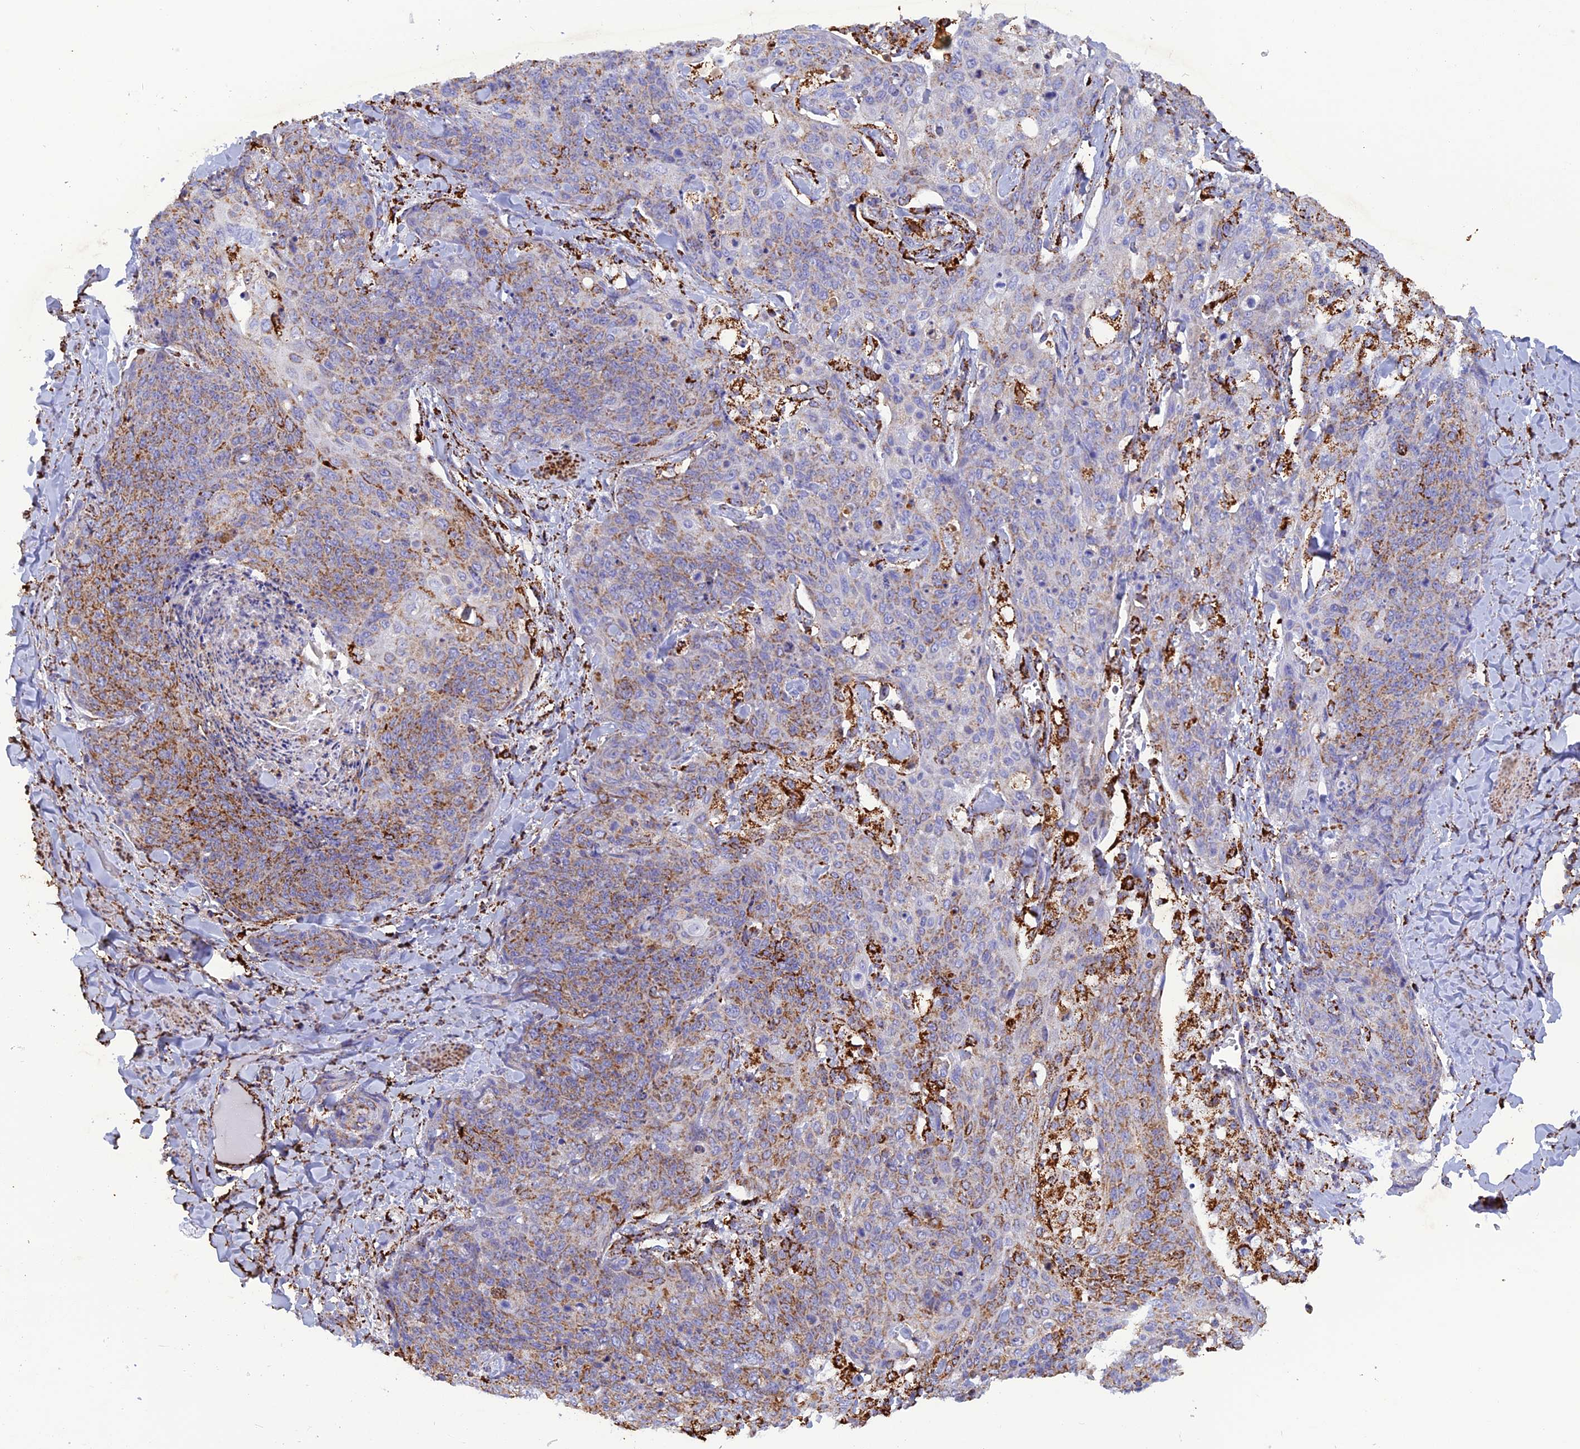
{"staining": {"intensity": "moderate", "quantity": "<25%", "location": "cytoplasmic/membranous"}, "tissue": "skin cancer", "cell_type": "Tumor cells", "image_type": "cancer", "snomed": [{"axis": "morphology", "description": "Squamous cell carcinoma, NOS"}, {"axis": "topography", "description": "Skin"}, {"axis": "topography", "description": "Vulva"}], "caption": "Tumor cells reveal low levels of moderate cytoplasmic/membranous staining in about <25% of cells in squamous cell carcinoma (skin). (Brightfield microscopy of DAB IHC at high magnification).", "gene": "KCNG1", "patient": {"sex": "female", "age": 85}}